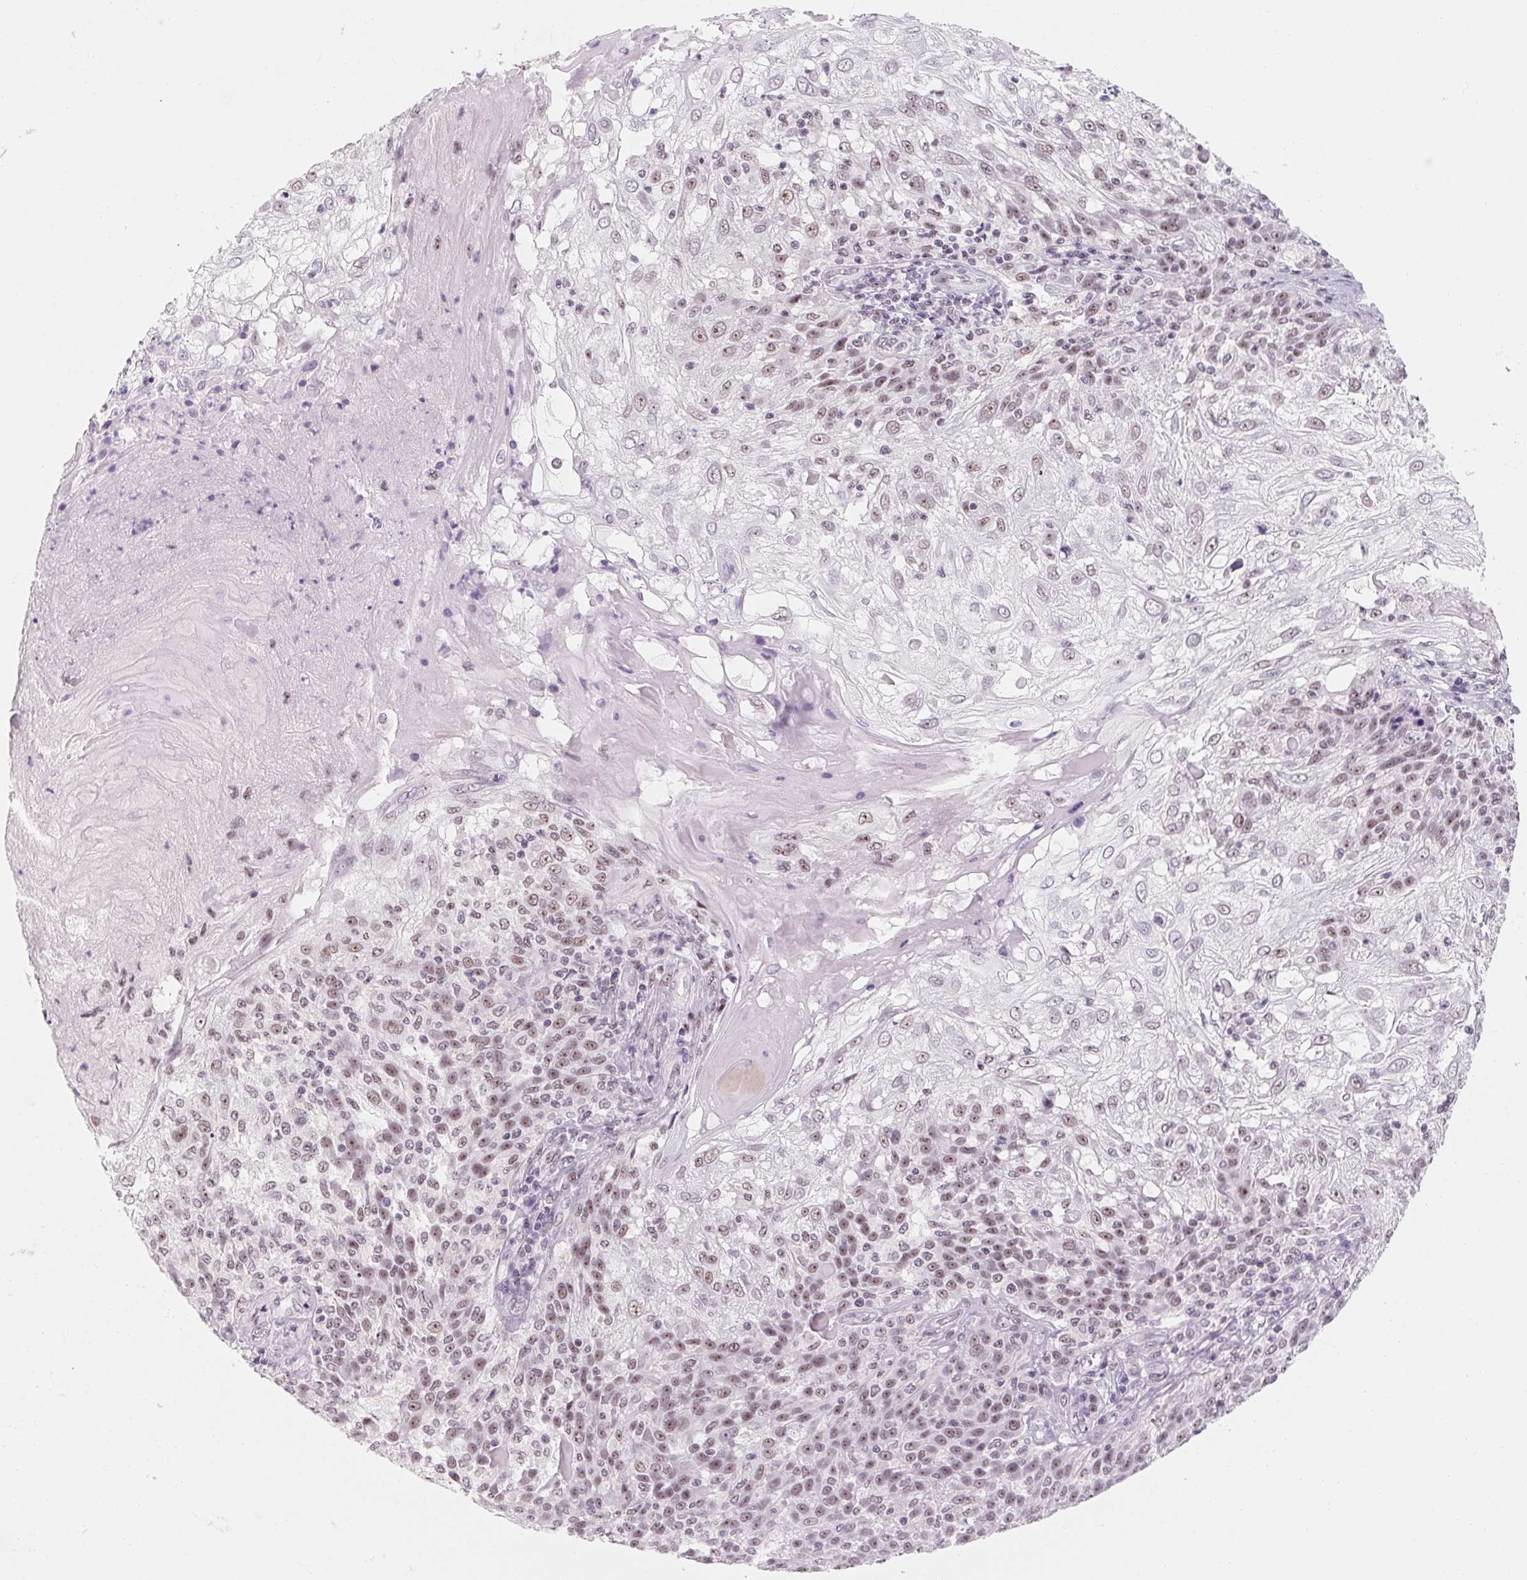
{"staining": {"intensity": "weak", "quantity": ">75%", "location": "nuclear"}, "tissue": "skin cancer", "cell_type": "Tumor cells", "image_type": "cancer", "snomed": [{"axis": "morphology", "description": "Normal tissue, NOS"}, {"axis": "morphology", "description": "Squamous cell carcinoma, NOS"}, {"axis": "topography", "description": "Skin"}], "caption": "Protein staining shows weak nuclear expression in approximately >75% of tumor cells in skin cancer.", "gene": "ZIC4", "patient": {"sex": "female", "age": 83}}